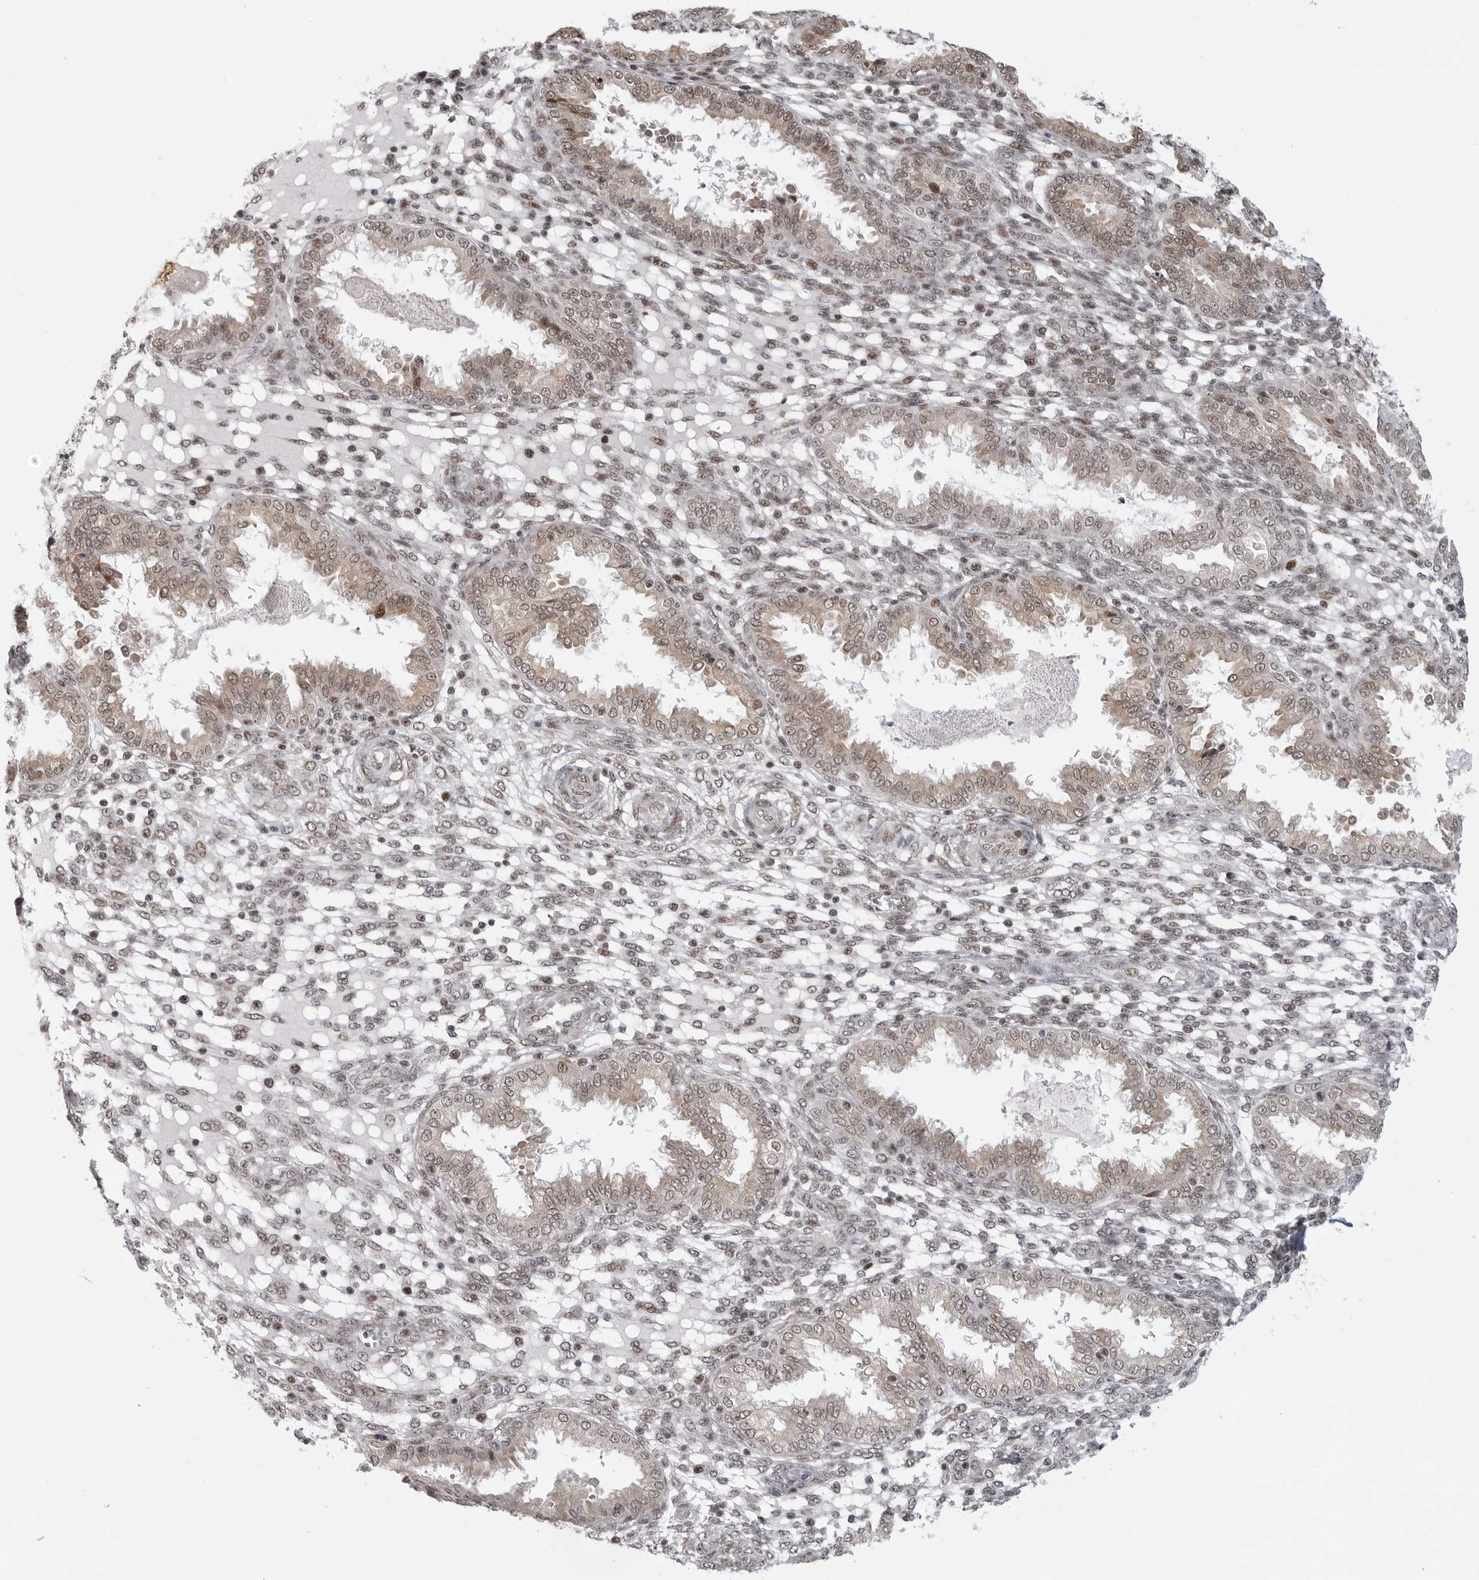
{"staining": {"intensity": "weak", "quantity": "<25%", "location": "nuclear"}, "tissue": "endometrium", "cell_type": "Cells in endometrial stroma", "image_type": "normal", "snomed": [{"axis": "morphology", "description": "Normal tissue, NOS"}, {"axis": "topography", "description": "Endometrium"}], "caption": "An immunohistochemistry image of benign endometrium is shown. There is no staining in cells in endometrial stroma of endometrium. (DAB immunohistochemistry (IHC) visualized using brightfield microscopy, high magnification).", "gene": "PRDM10", "patient": {"sex": "female", "age": 33}}